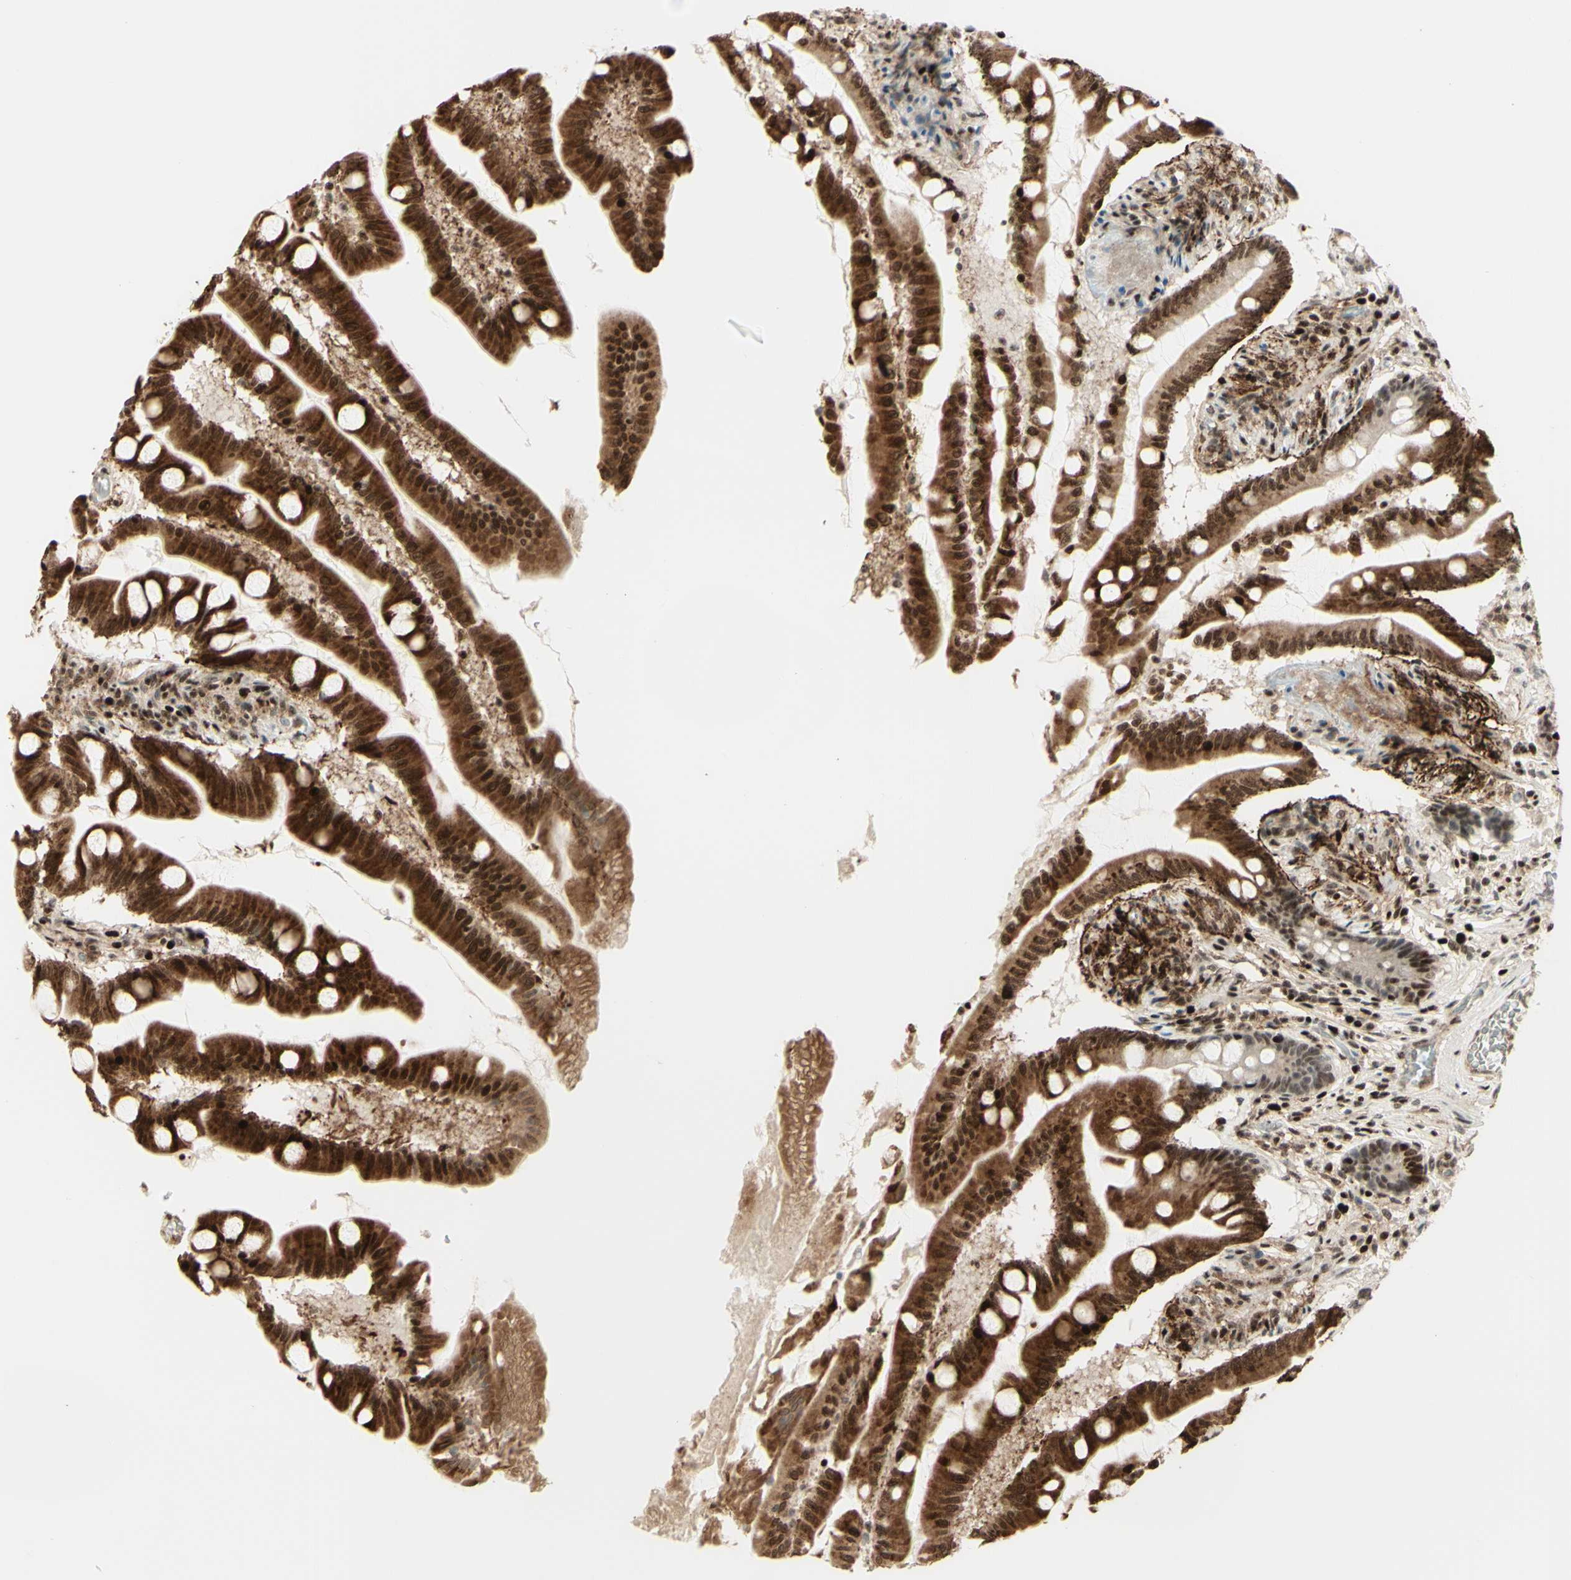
{"staining": {"intensity": "strong", "quantity": ">75%", "location": "cytoplasmic/membranous,nuclear"}, "tissue": "small intestine", "cell_type": "Glandular cells", "image_type": "normal", "snomed": [{"axis": "morphology", "description": "Normal tissue, NOS"}, {"axis": "topography", "description": "Small intestine"}], "caption": "Immunohistochemical staining of benign small intestine displays strong cytoplasmic/membranous,nuclear protein positivity in approximately >75% of glandular cells. (DAB (3,3'-diaminobenzidine) IHC, brown staining for protein, blue staining for nuclei).", "gene": "CDKL5", "patient": {"sex": "female", "age": 56}}